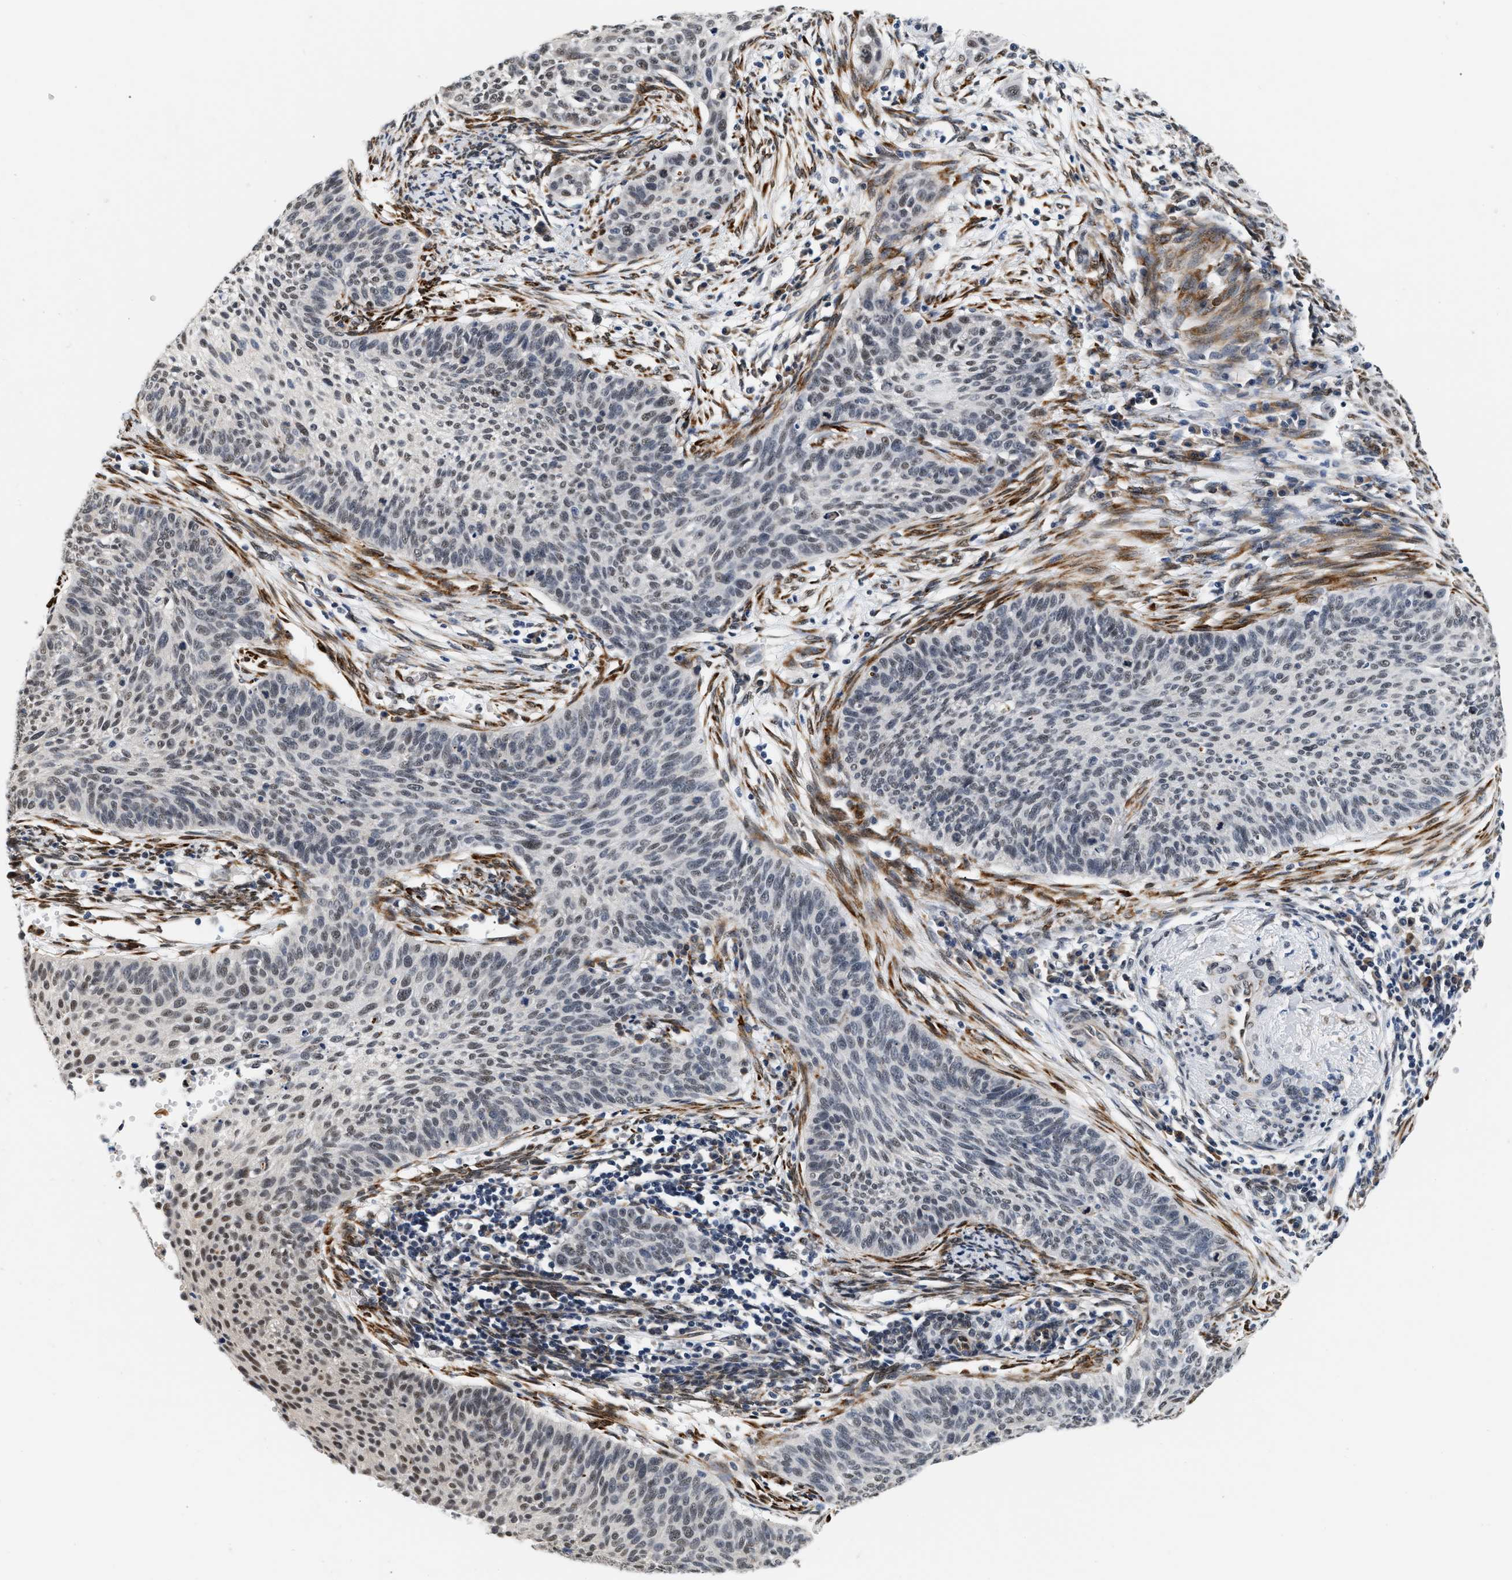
{"staining": {"intensity": "strong", "quantity": "<25%", "location": "nuclear"}, "tissue": "cervical cancer", "cell_type": "Tumor cells", "image_type": "cancer", "snomed": [{"axis": "morphology", "description": "Squamous cell carcinoma, NOS"}, {"axis": "topography", "description": "Cervix"}], "caption": "A brown stain highlights strong nuclear staining of a protein in human cervical squamous cell carcinoma tumor cells.", "gene": "THOC1", "patient": {"sex": "female", "age": 70}}